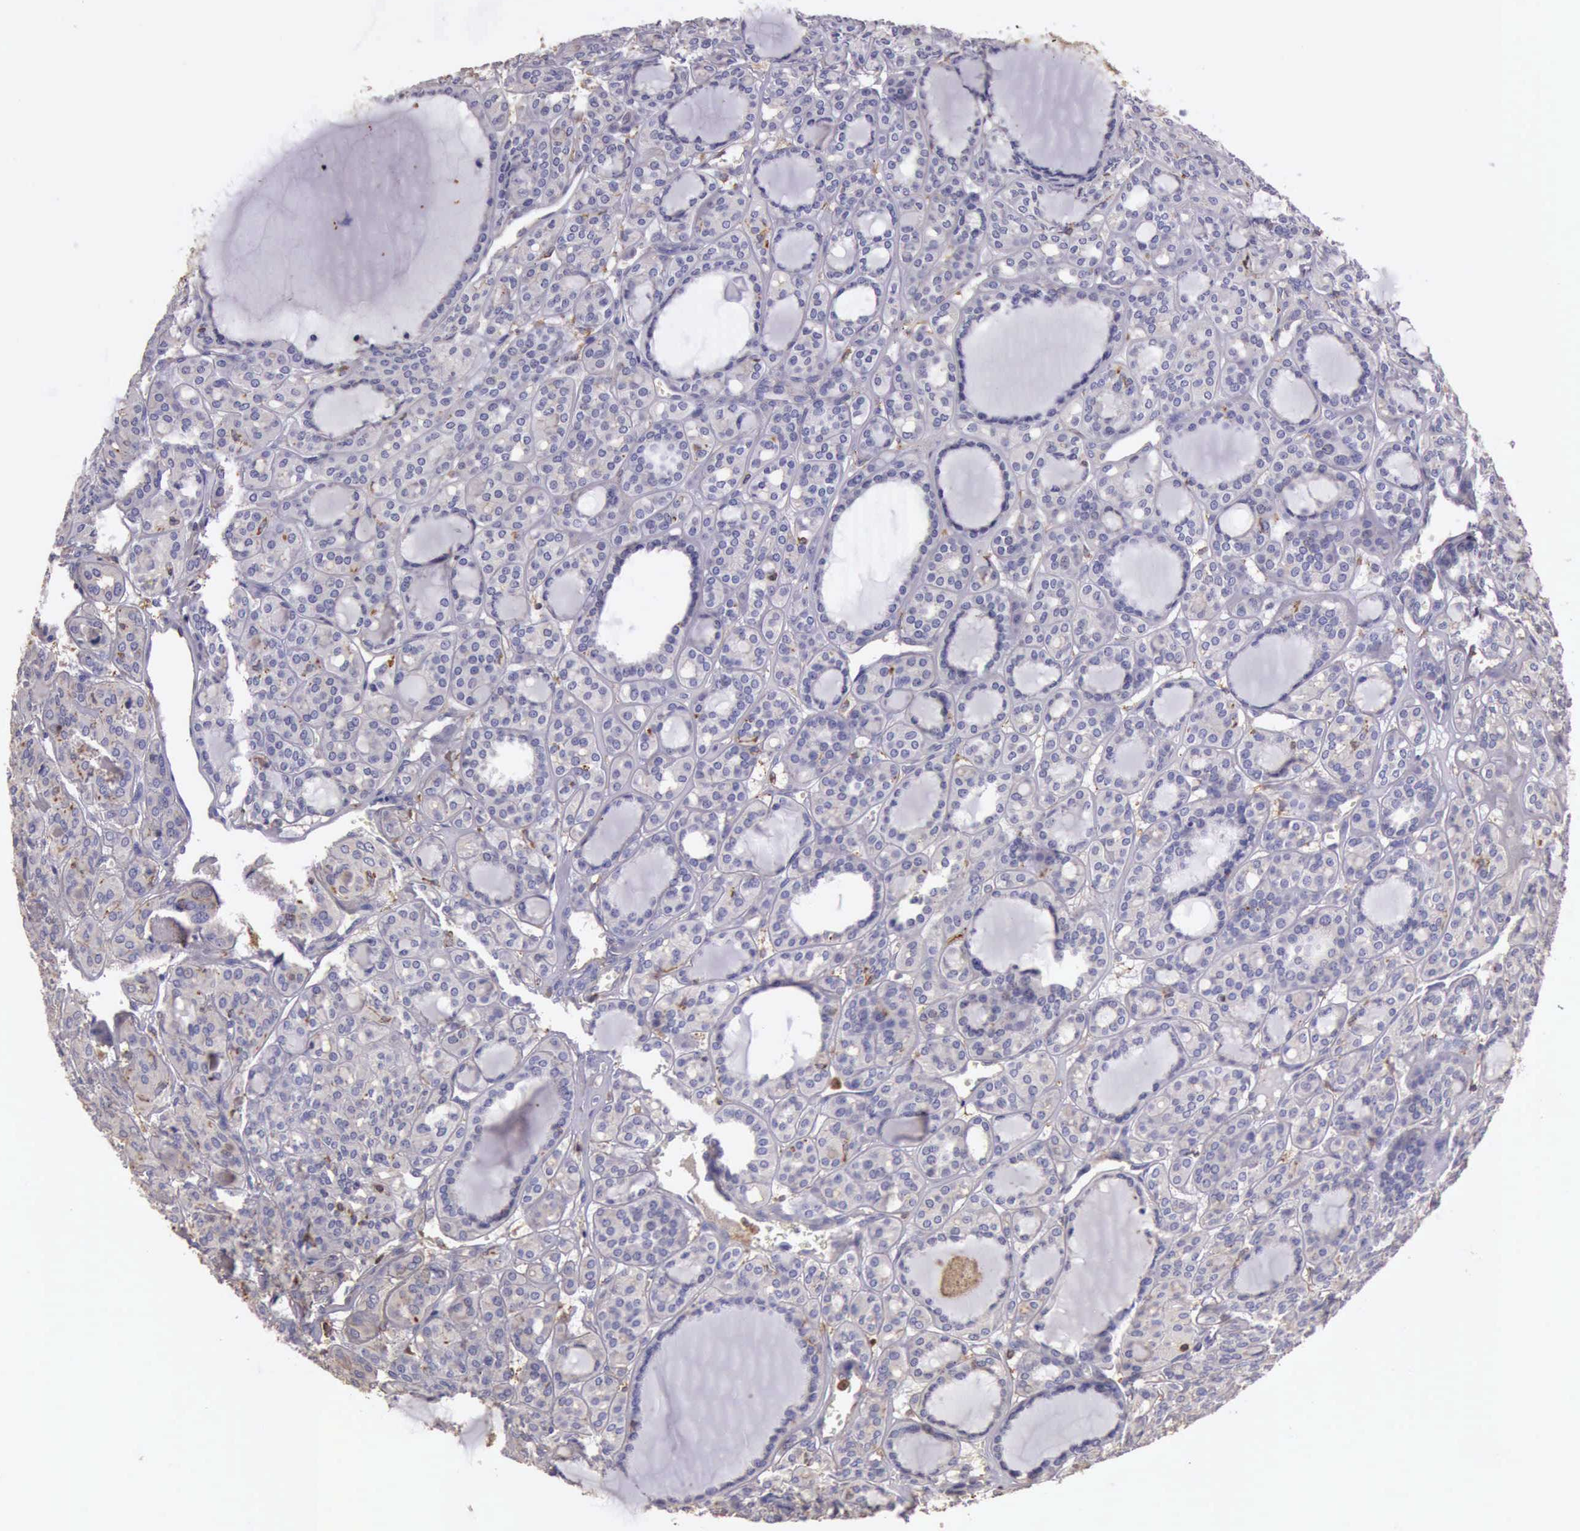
{"staining": {"intensity": "negative", "quantity": "none", "location": "none"}, "tissue": "thyroid cancer", "cell_type": "Tumor cells", "image_type": "cancer", "snomed": [{"axis": "morphology", "description": "Follicular adenoma carcinoma, NOS"}, {"axis": "topography", "description": "Thyroid gland"}], "caption": "The image shows no staining of tumor cells in follicular adenoma carcinoma (thyroid).", "gene": "ARHGAP4", "patient": {"sex": "female", "age": 71}}